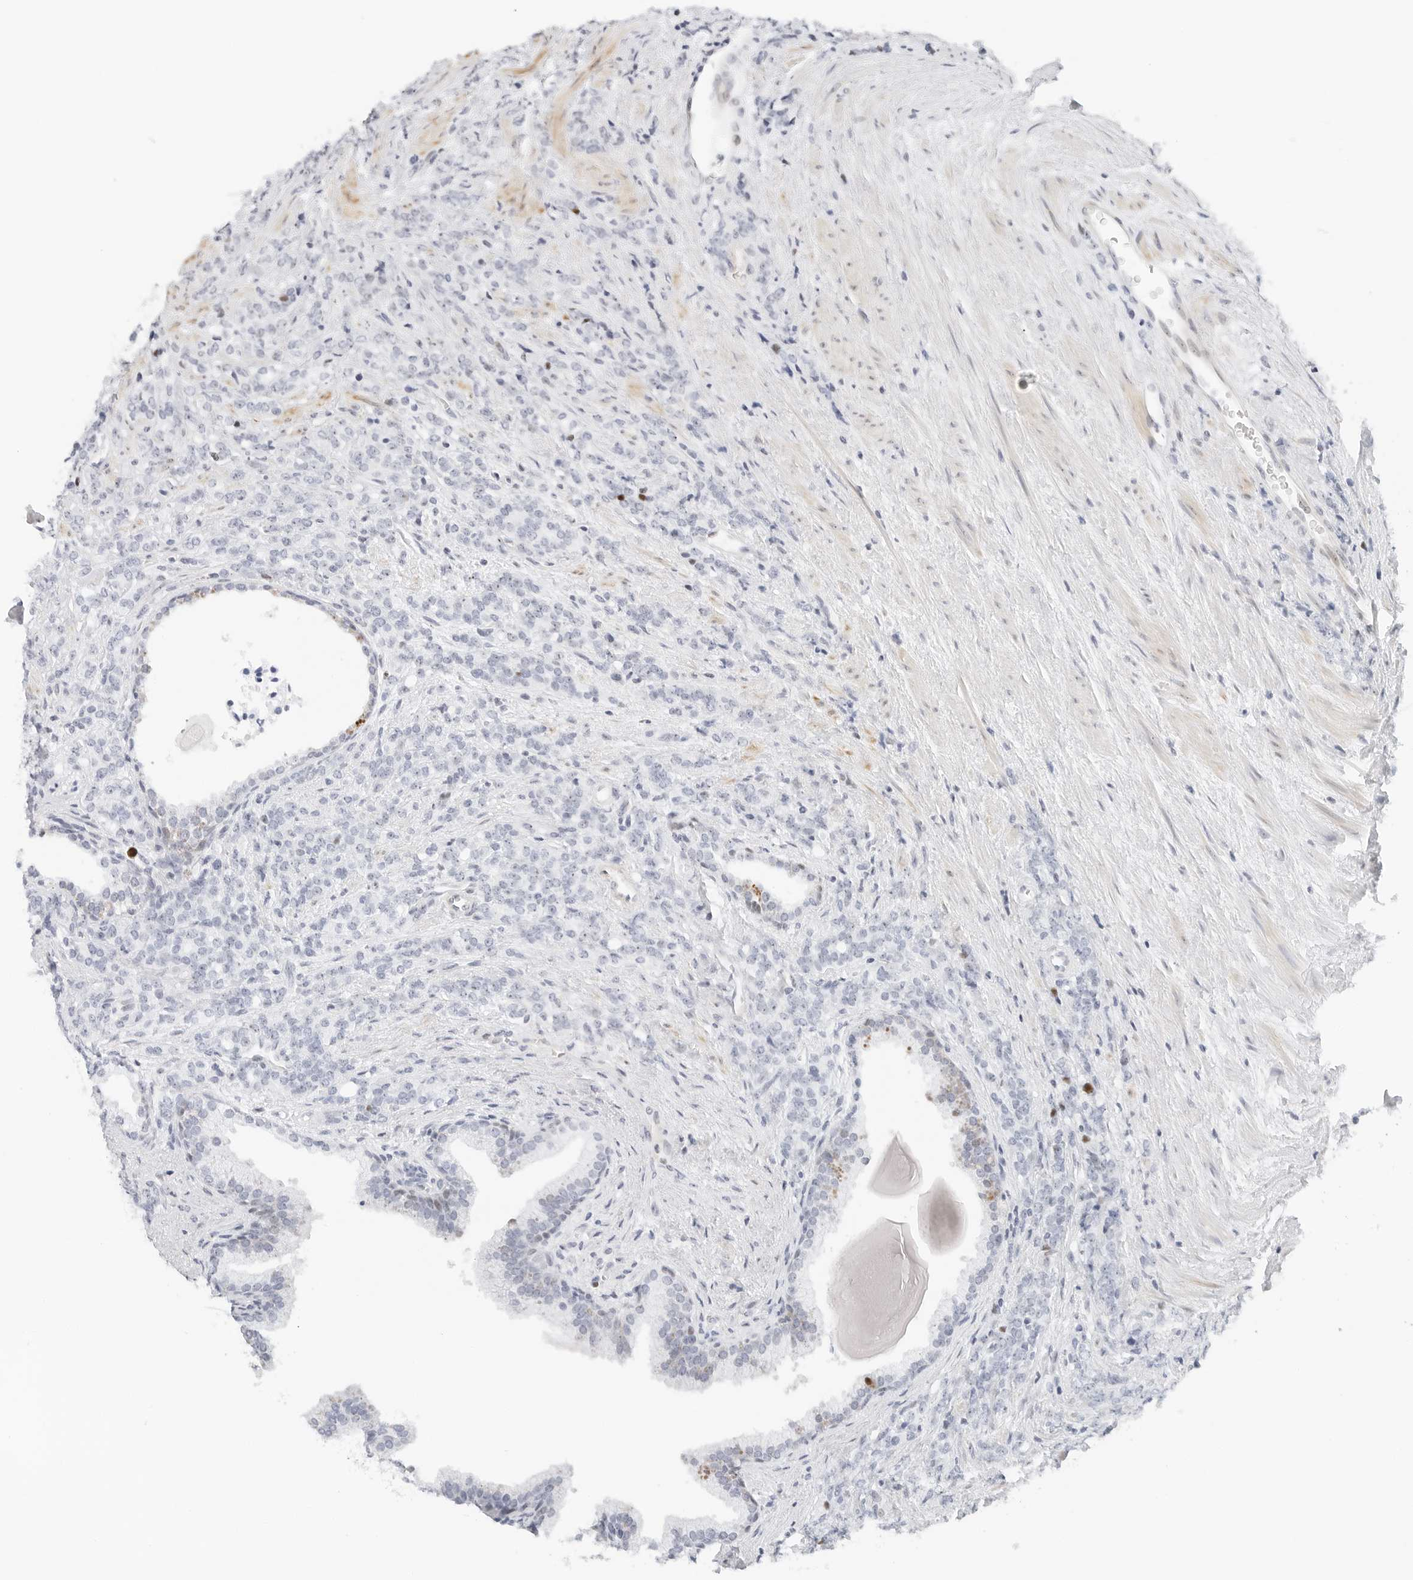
{"staining": {"intensity": "negative", "quantity": "none", "location": "none"}, "tissue": "prostate cancer", "cell_type": "Tumor cells", "image_type": "cancer", "snomed": [{"axis": "morphology", "description": "Adenocarcinoma, High grade"}, {"axis": "topography", "description": "Prostate"}], "caption": "This is a micrograph of immunohistochemistry staining of prostate adenocarcinoma (high-grade), which shows no staining in tumor cells.", "gene": "NTMT2", "patient": {"sex": "male", "age": 62}}